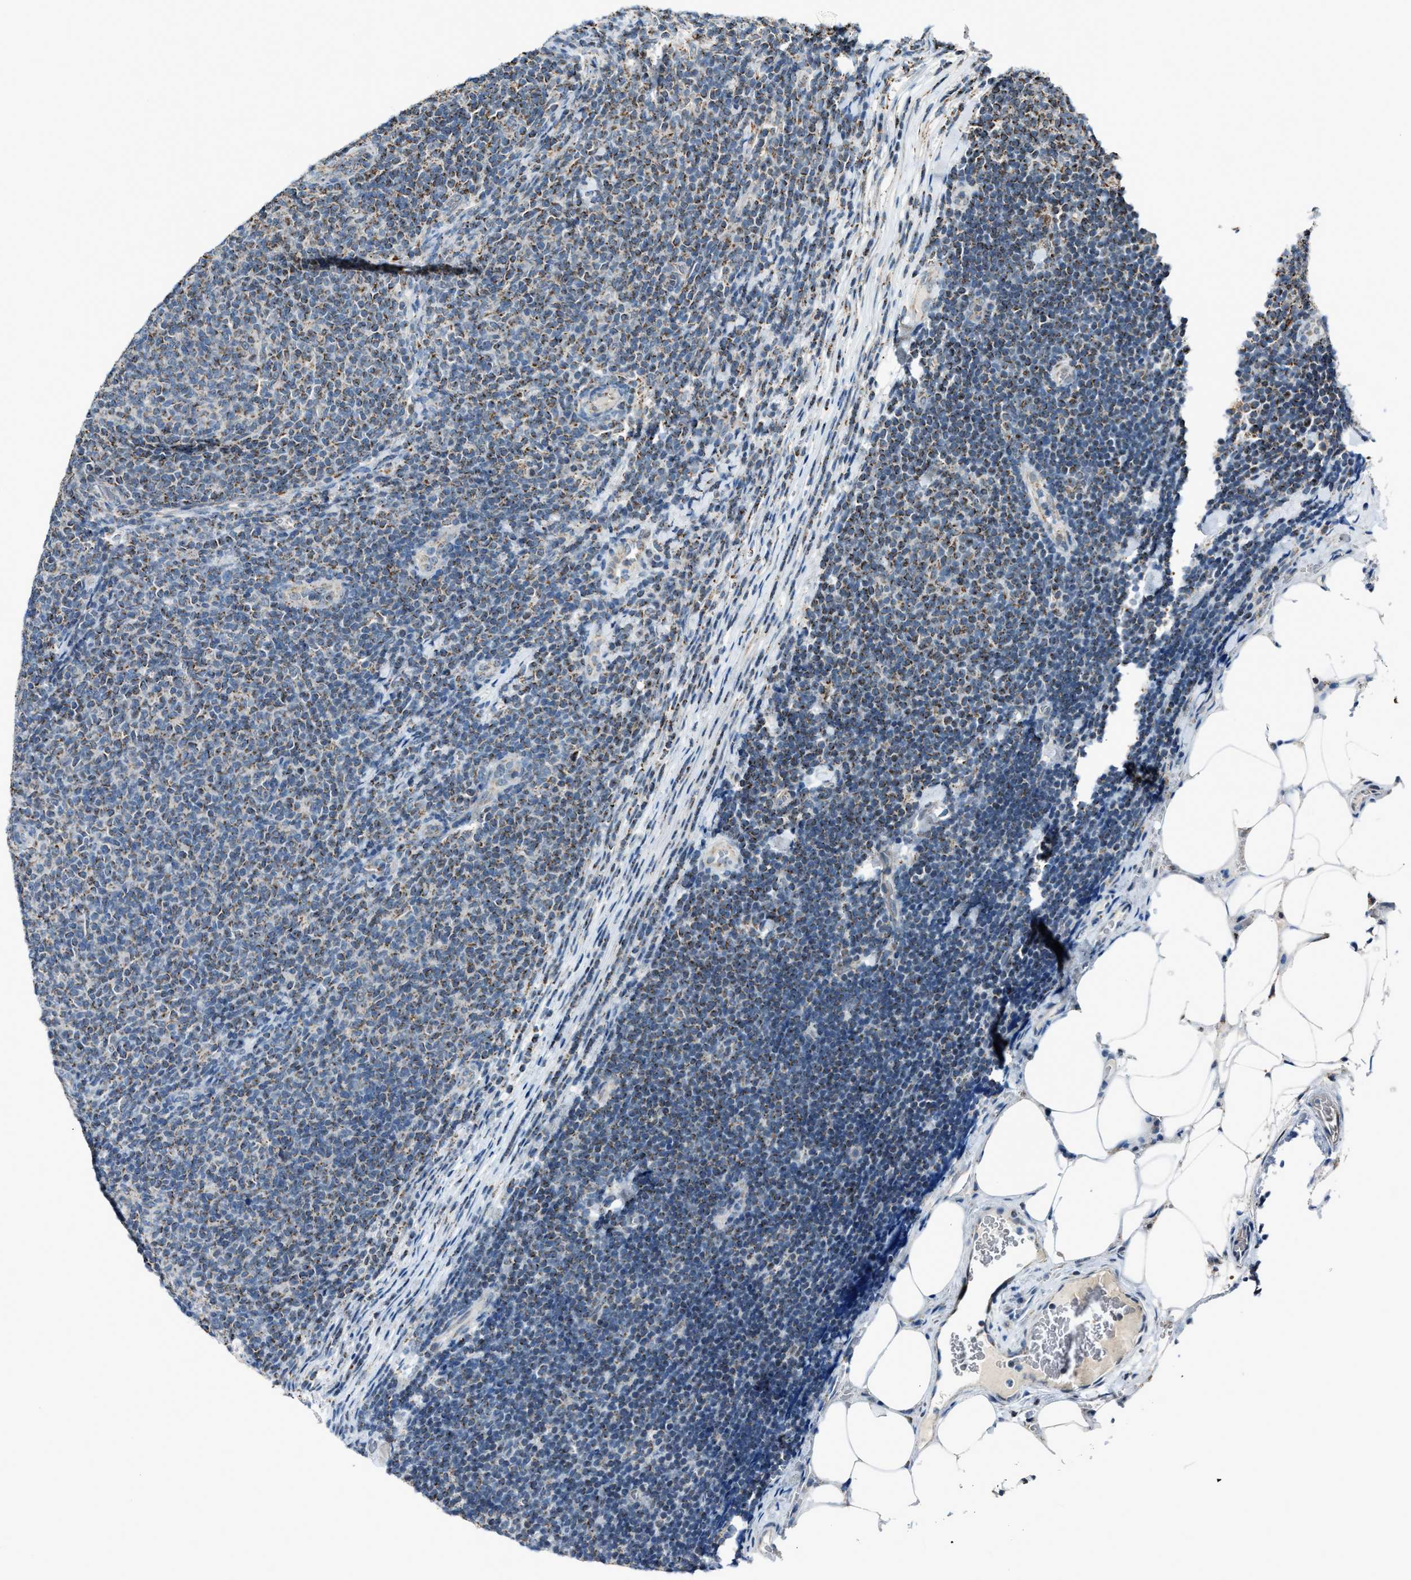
{"staining": {"intensity": "moderate", "quantity": "25%-75%", "location": "cytoplasmic/membranous"}, "tissue": "lymphoma", "cell_type": "Tumor cells", "image_type": "cancer", "snomed": [{"axis": "morphology", "description": "Malignant lymphoma, non-Hodgkin's type, Low grade"}, {"axis": "topography", "description": "Lymph node"}], "caption": "Immunohistochemical staining of human malignant lymphoma, non-Hodgkin's type (low-grade) reveals medium levels of moderate cytoplasmic/membranous staining in approximately 25%-75% of tumor cells. The staining was performed using DAB (3,3'-diaminobenzidine) to visualize the protein expression in brown, while the nuclei were stained in blue with hematoxylin (Magnification: 20x).", "gene": "CHN2", "patient": {"sex": "male", "age": 66}}